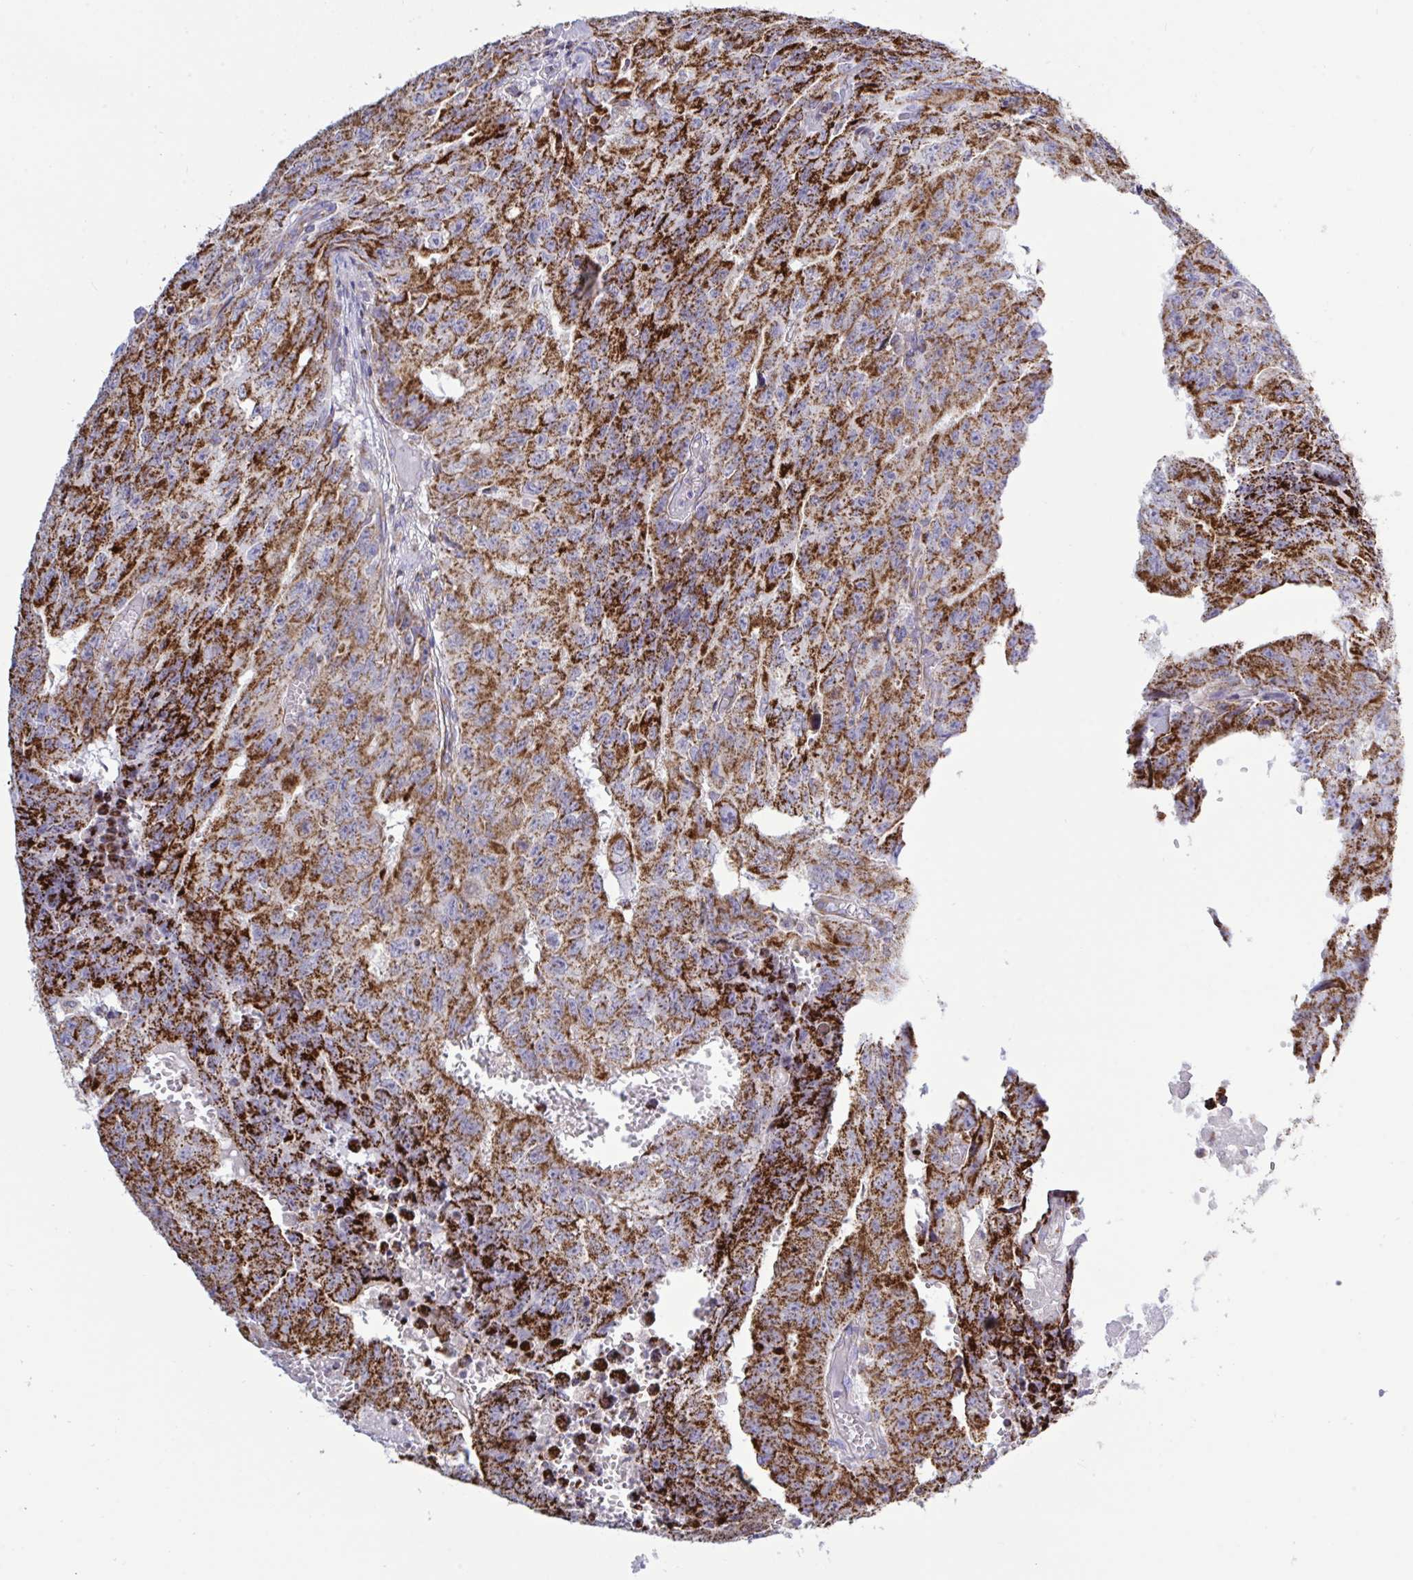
{"staining": {"intensity": "strong", "quantity": ">75%", "location": "cytoplasmic/membranous"}, "tissue": "testis cancer", "cell_type": "Tumor cells", "image_type": "cancer", "snomed": [{"axis": "morphology", "description": "Carcinoma, Embryonal, NOS"}, {"axis": "morphology", "description": "Teratoma, malignant, NOS"}, {"axis": "topography", "description": "Testis"}], "caption": "Approximately >75% of tumor cells in testis cancer (embryonal carcinoma) show strong cytoplasmic/membranous protein expression as visualized by brown immunohistochemical staining.", "gene": "HSPE1", "patient": {"sex": "male", "age": 24}}